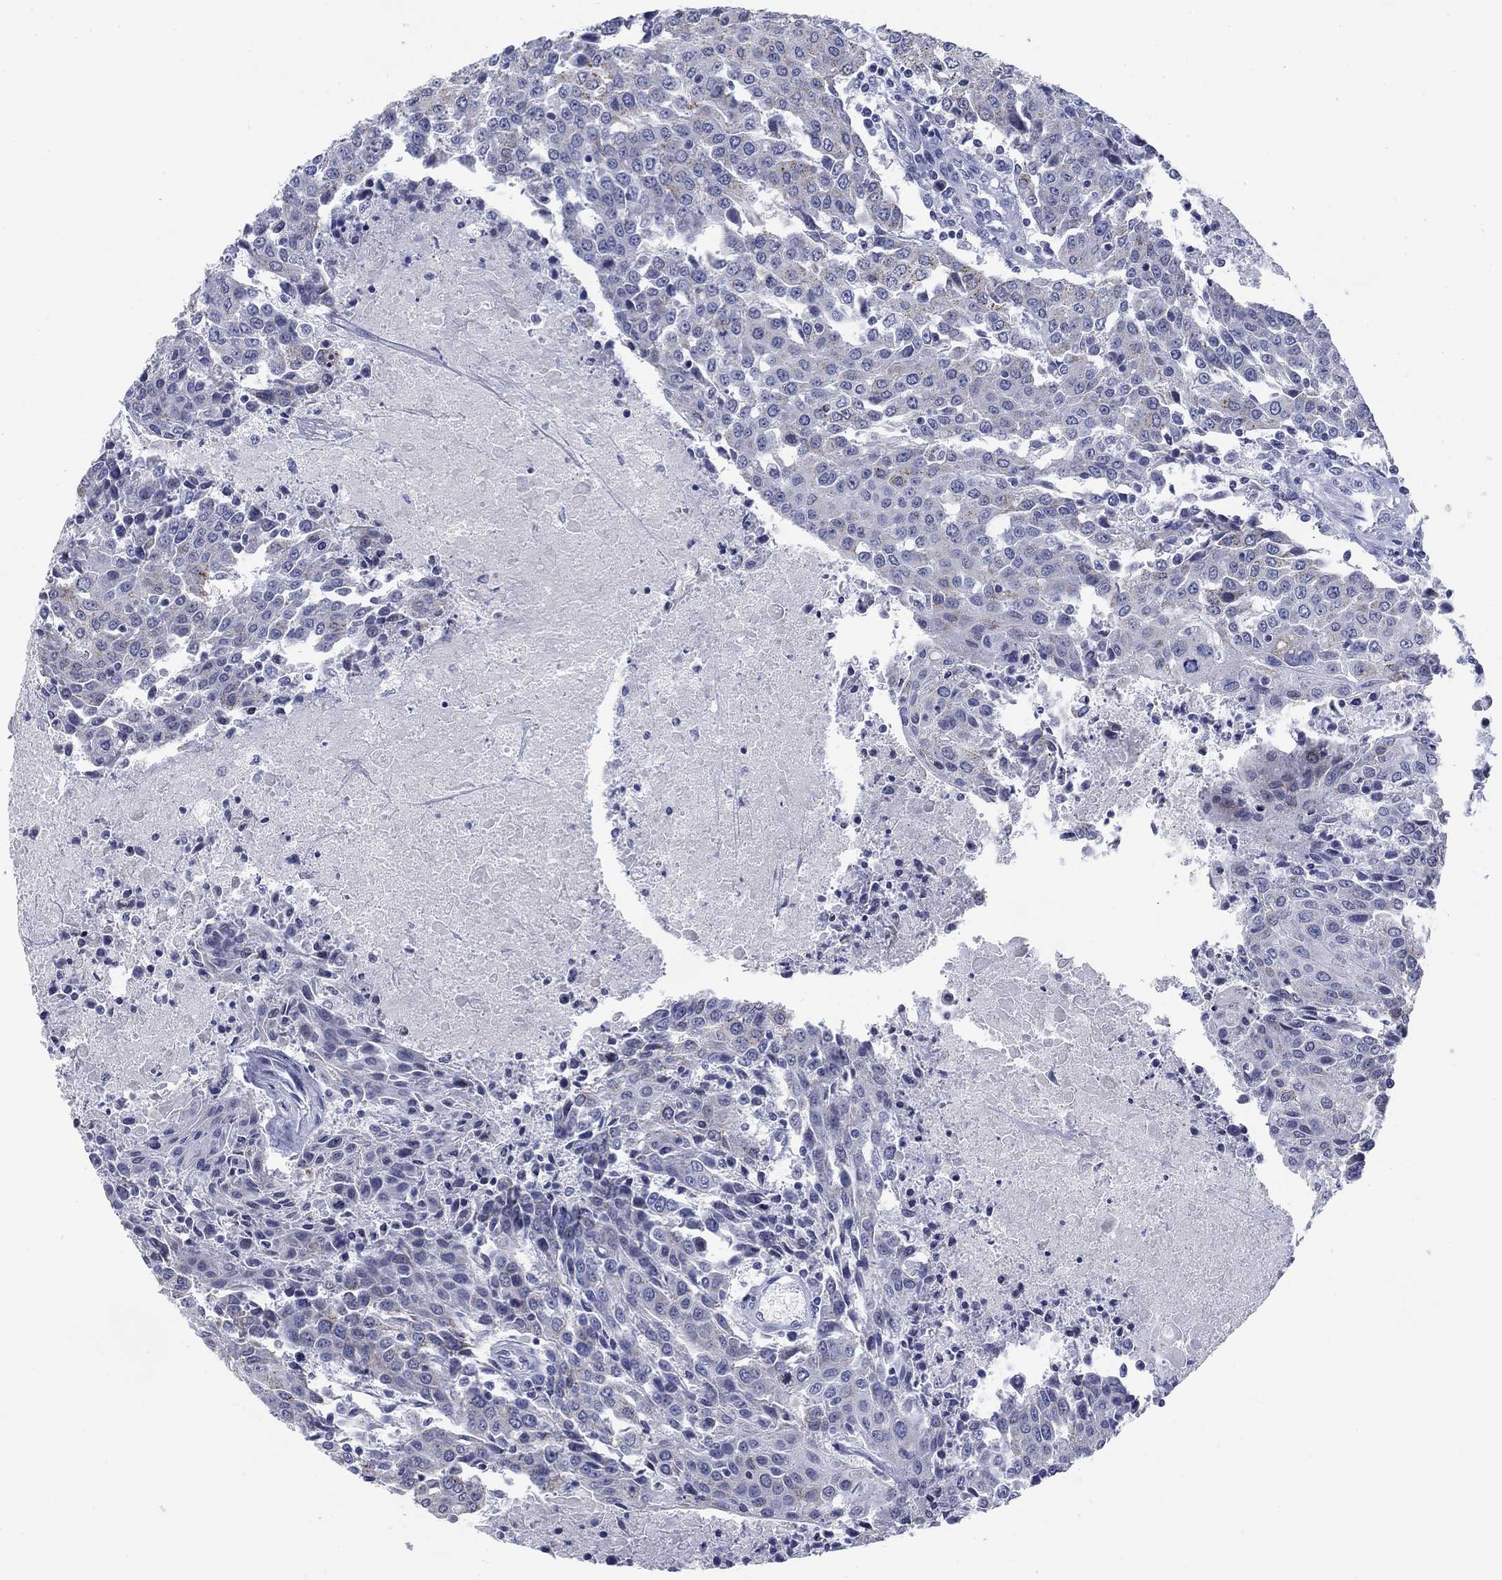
{"staining": {"intensity": "negative", "quantity": "none", "location": "none"}, "tissue": "urothelial cancer", "cell_type": "Tumor cells", "image_type": "cancer", "snomed": [{"axis": "morphology", "description": "Urothelial carcinoma, High grade"}, {"axis": "topography", "description": "Urinary bladder"}], "caption": "This is an IHC micrograph of high-grade urothelial carcinoma. There is no positivity in tumor cells.", "gene": "PRPH", "patient": {"sex": "female", "age": 85}}